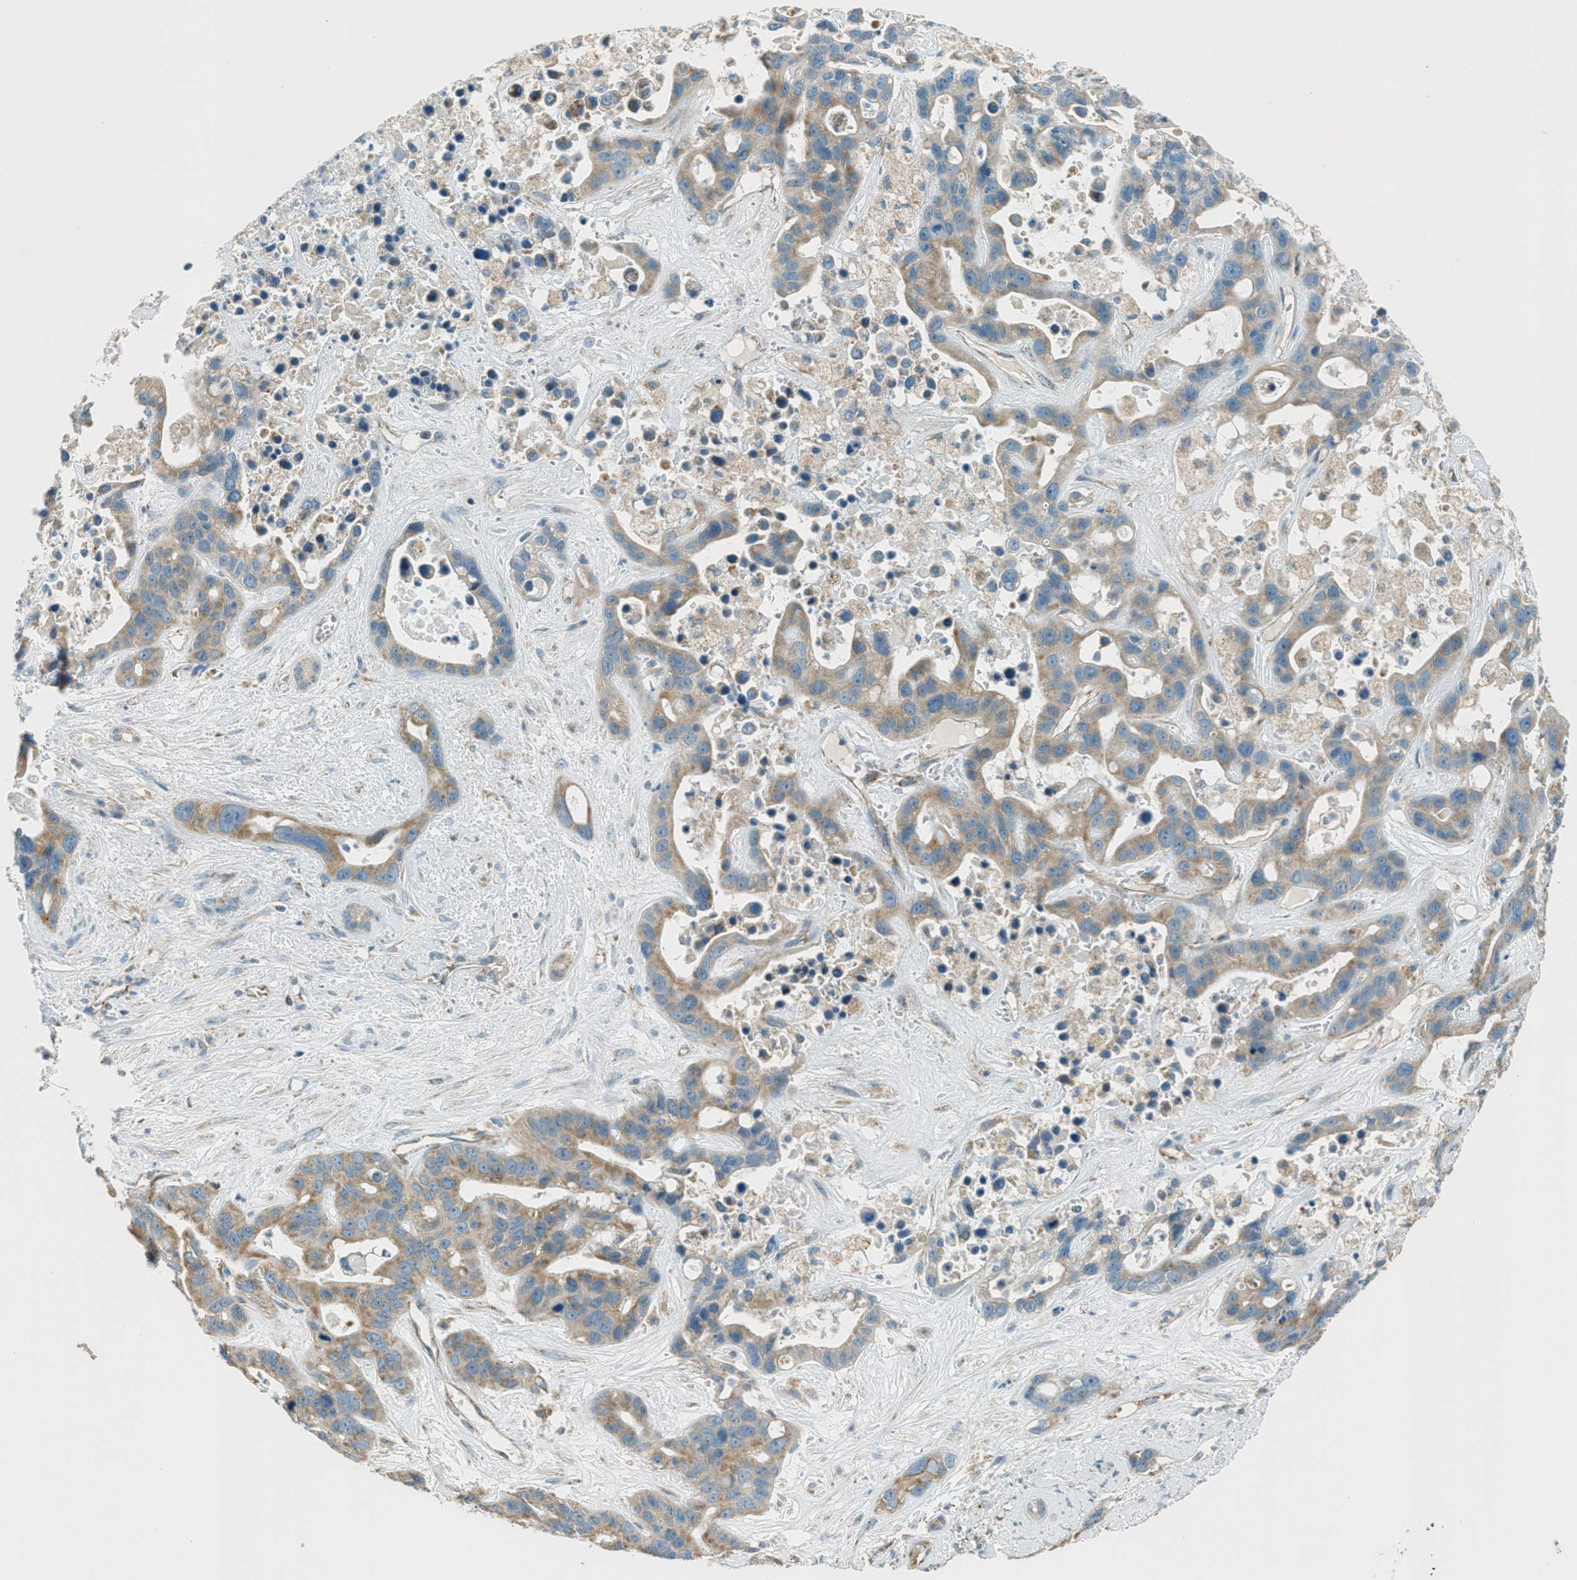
{"staining": {"intensity": "moderate", "quantity": ">75%", "location": "cytoplasmic/membranous"}, "tissue": "liver cancer", "cell_type": "Tumor cells", "image_type": "cancer", "snomed": [{"axis": "morphology", "description": "Cholangiocarcinoma"}, {"axis": "topography", "description": "Liver"}], "caption": "Liver cancer (cholangiocarcinoma) was stained to show a protein in brown. There is medium levels of moderate cytoplasmic/membranous staining in about >75% of tumor cells. The protein of interest is shown in brown color, while the nuclei are stained blue.", "gene": "CHST15", "patient": {"sex": "female", "age": 65}}